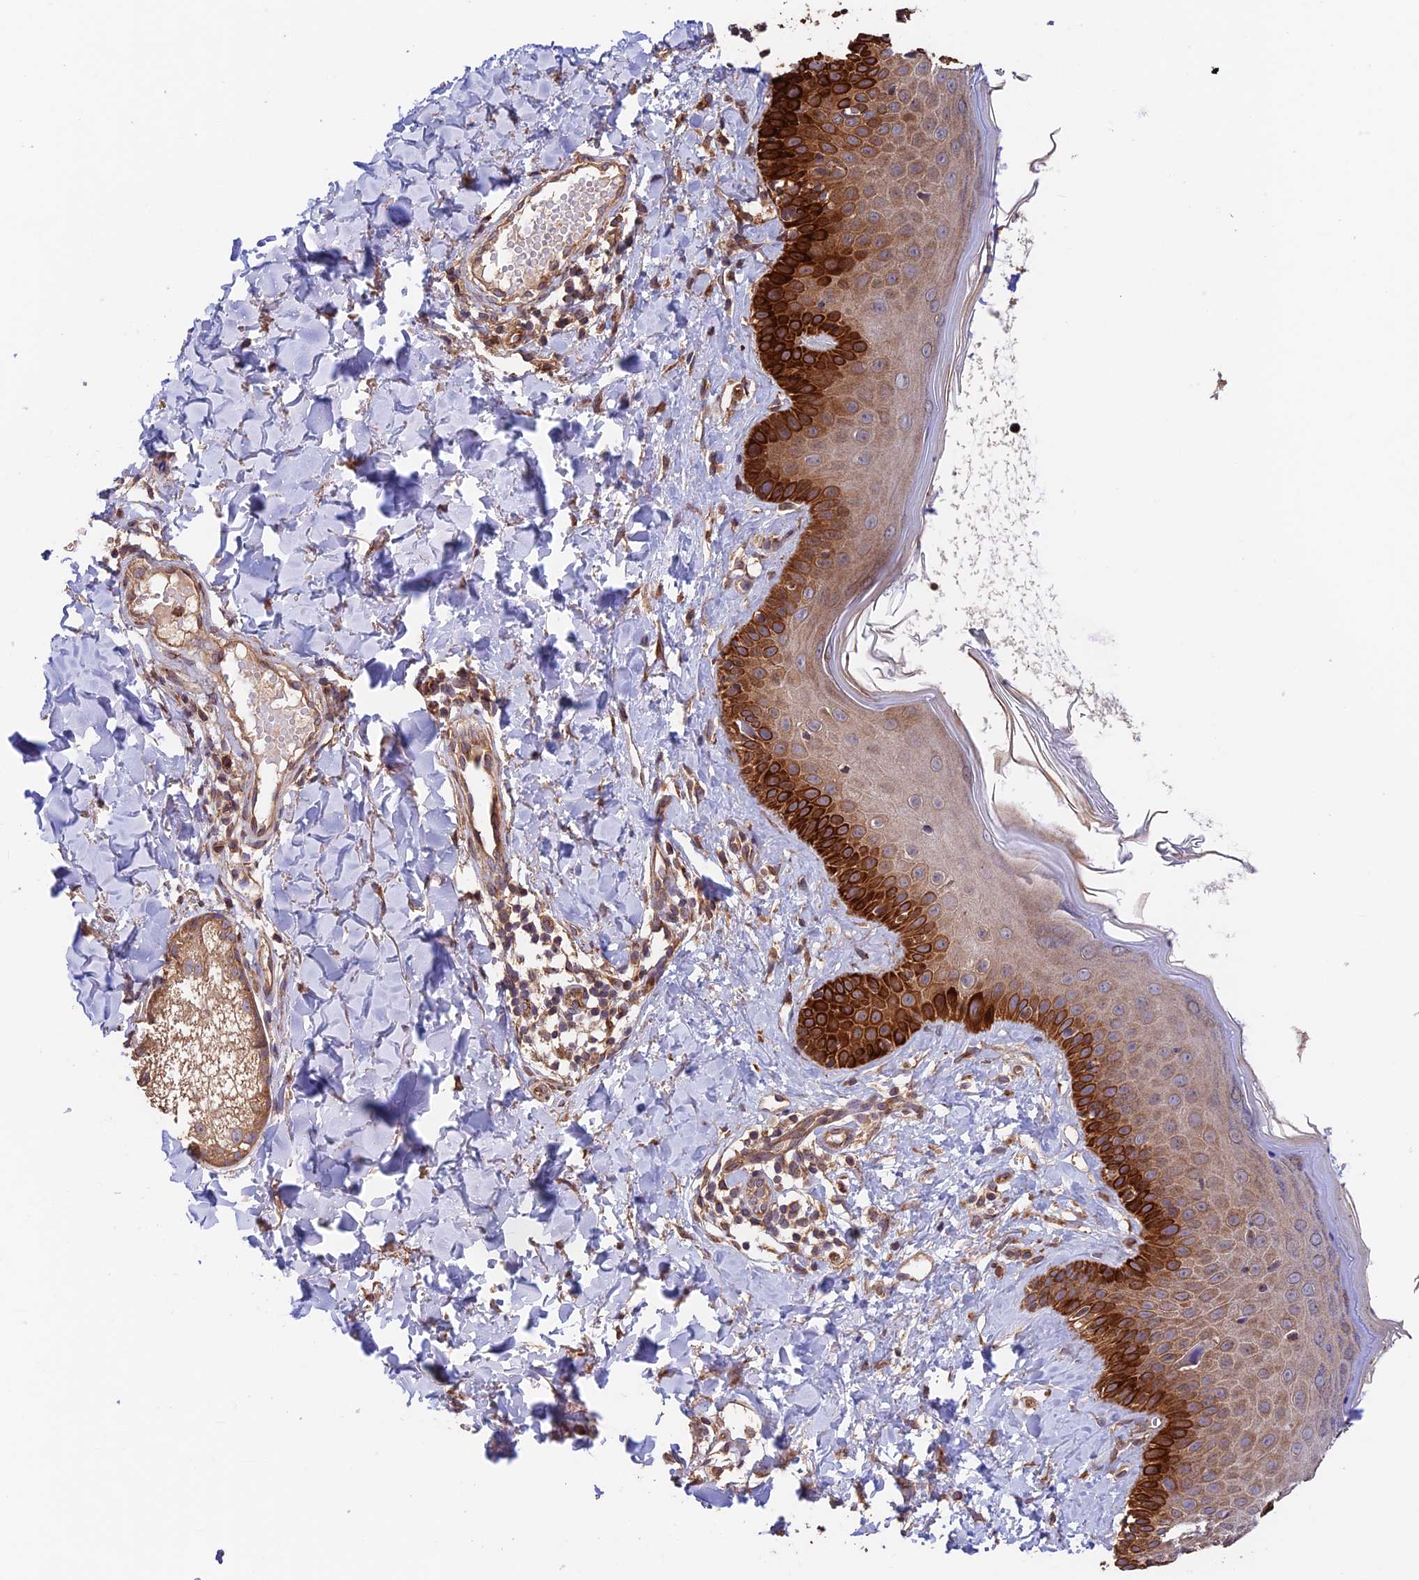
{"staining": {"intensity": "moderate", "quantity": ">75%", "location": "cytoplasmic/membranous"}, "tissue": "skin", "cell_type": "Fibroblasts", "image_type": "normal", "snomed": [{"axis": "morphology", "description": "Normal tissue, NOS"}, {"axis": "topography", "description": "Skin"}], "caption": "The photomicrograph exhibits a brown stain indicating the presence of a protein in the cytoplasmic/membranous of fibroblasts in skin.", "gene": "EMC3", "patient": {"sex": "male", "age": 52}}